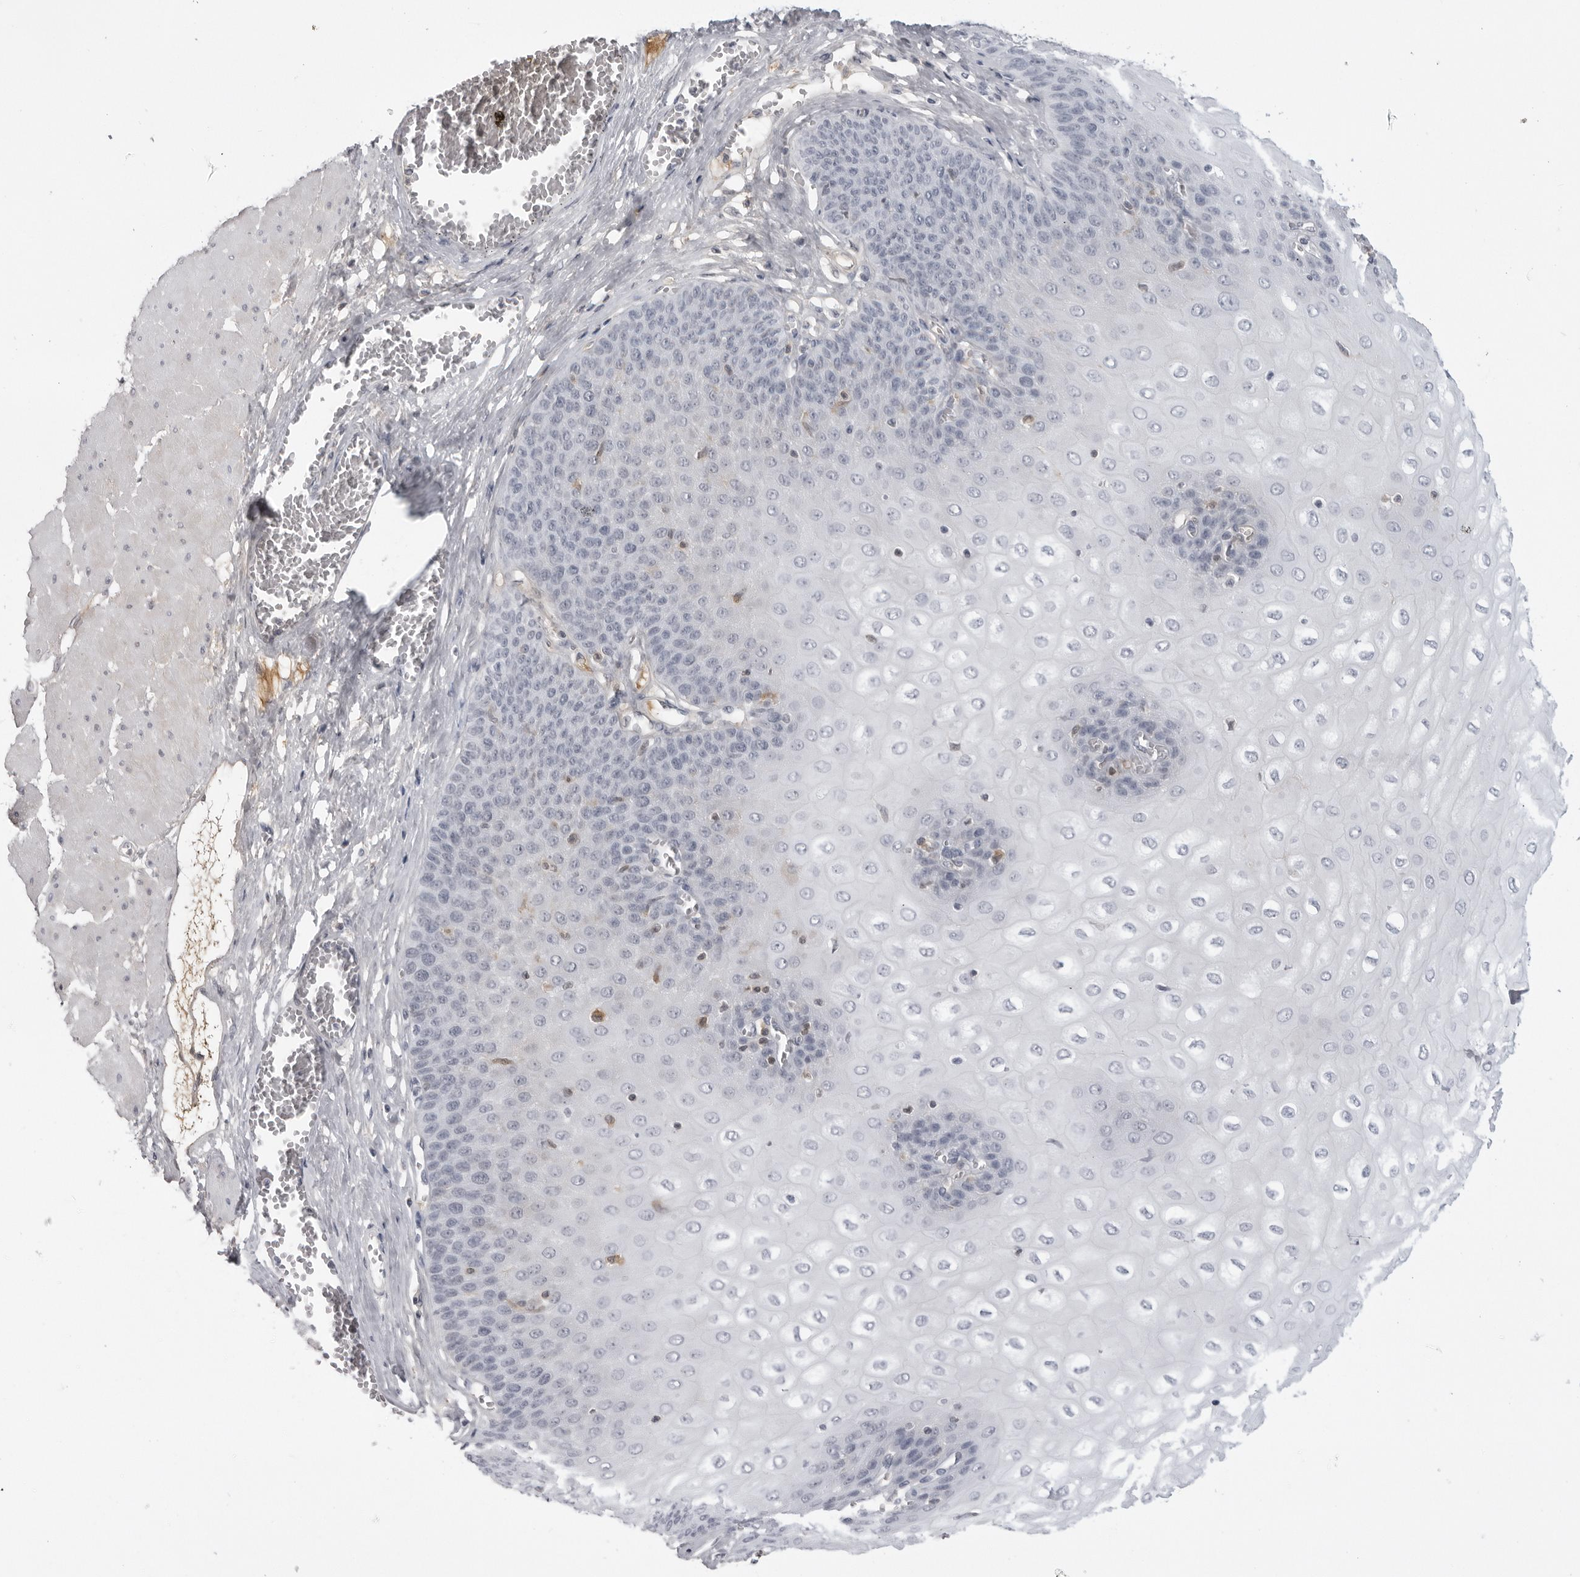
{"staining": {"intensity": "weak", "quantity": "<25%", "location": "cytoplasmic/membranous"}, "tissue": "esophagus", "cell_type": "Squamous epithelial cells", "image_type": "normal", "snomed": [{"axis": "morphology", "description": "Normal tissue, NOS"}, {"axis": "topography", "description": "Esophagus"}], "caption": "Immunohistochemistry (IHC) image of benign esophagus stained for a protein (brown), which displays no positivity in squamous epithelial cells.", "gene": "SERPINF2", "patient": {"sex": "male", "age": 60}}